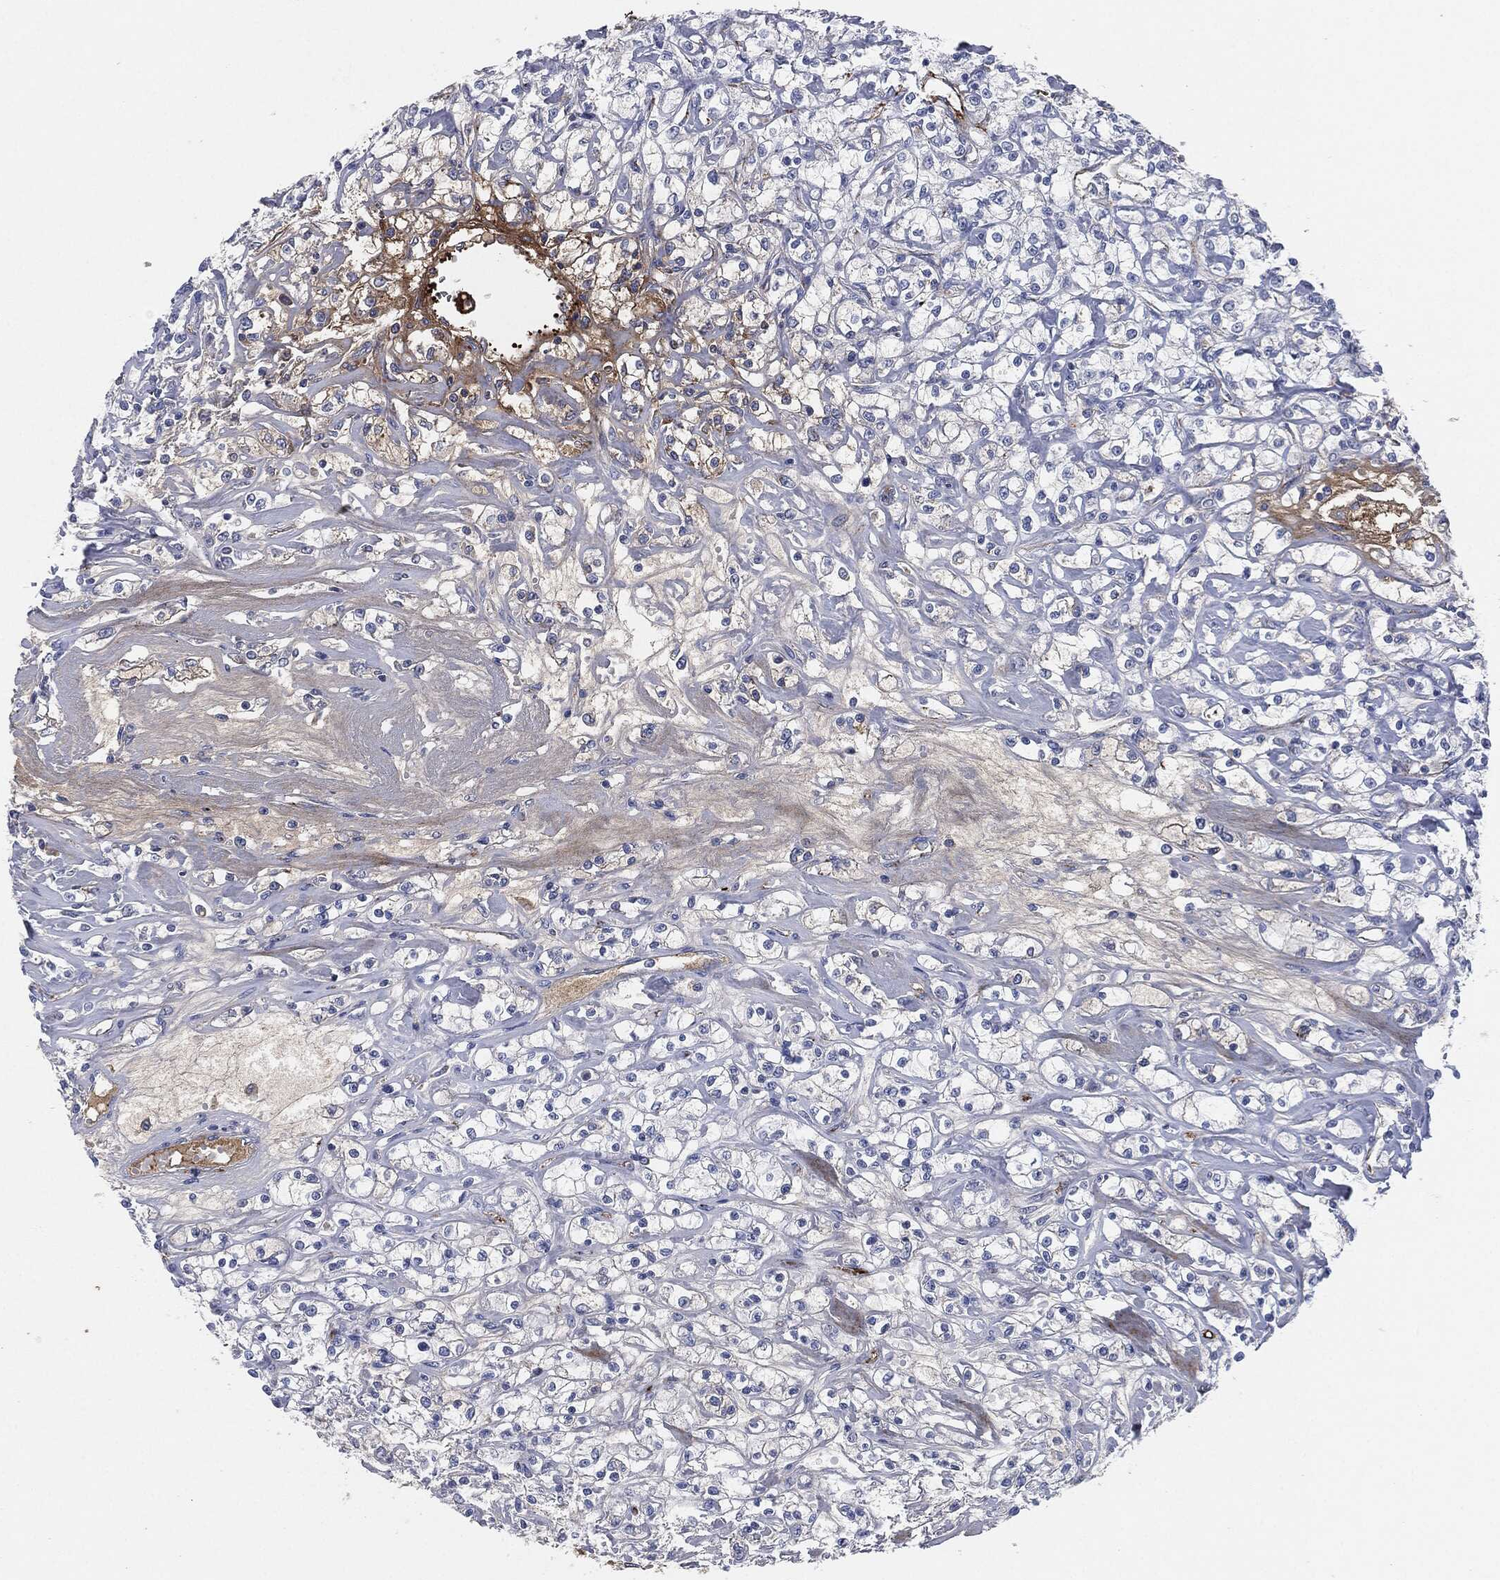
{"staining": {"intensity": "negative", "quantity": "none", "location": "none"}, "tissue": "renal cancer", "cell_type": "Tumor cells", "image_type": "cancer", "snomed": [{"axis": "morphology", "description": "Adenocarcinoma, NOS"}, {"axis": "topography", "description": "Kidney"}], "caption": "Immunohistochemistry histopathology image of adenocarcinoma (renal) stained for a protein (brown), which demonstrates no positivity in tumor cells.", "gene": "APOB", "patient": {"sex": "female", "age": 59}}